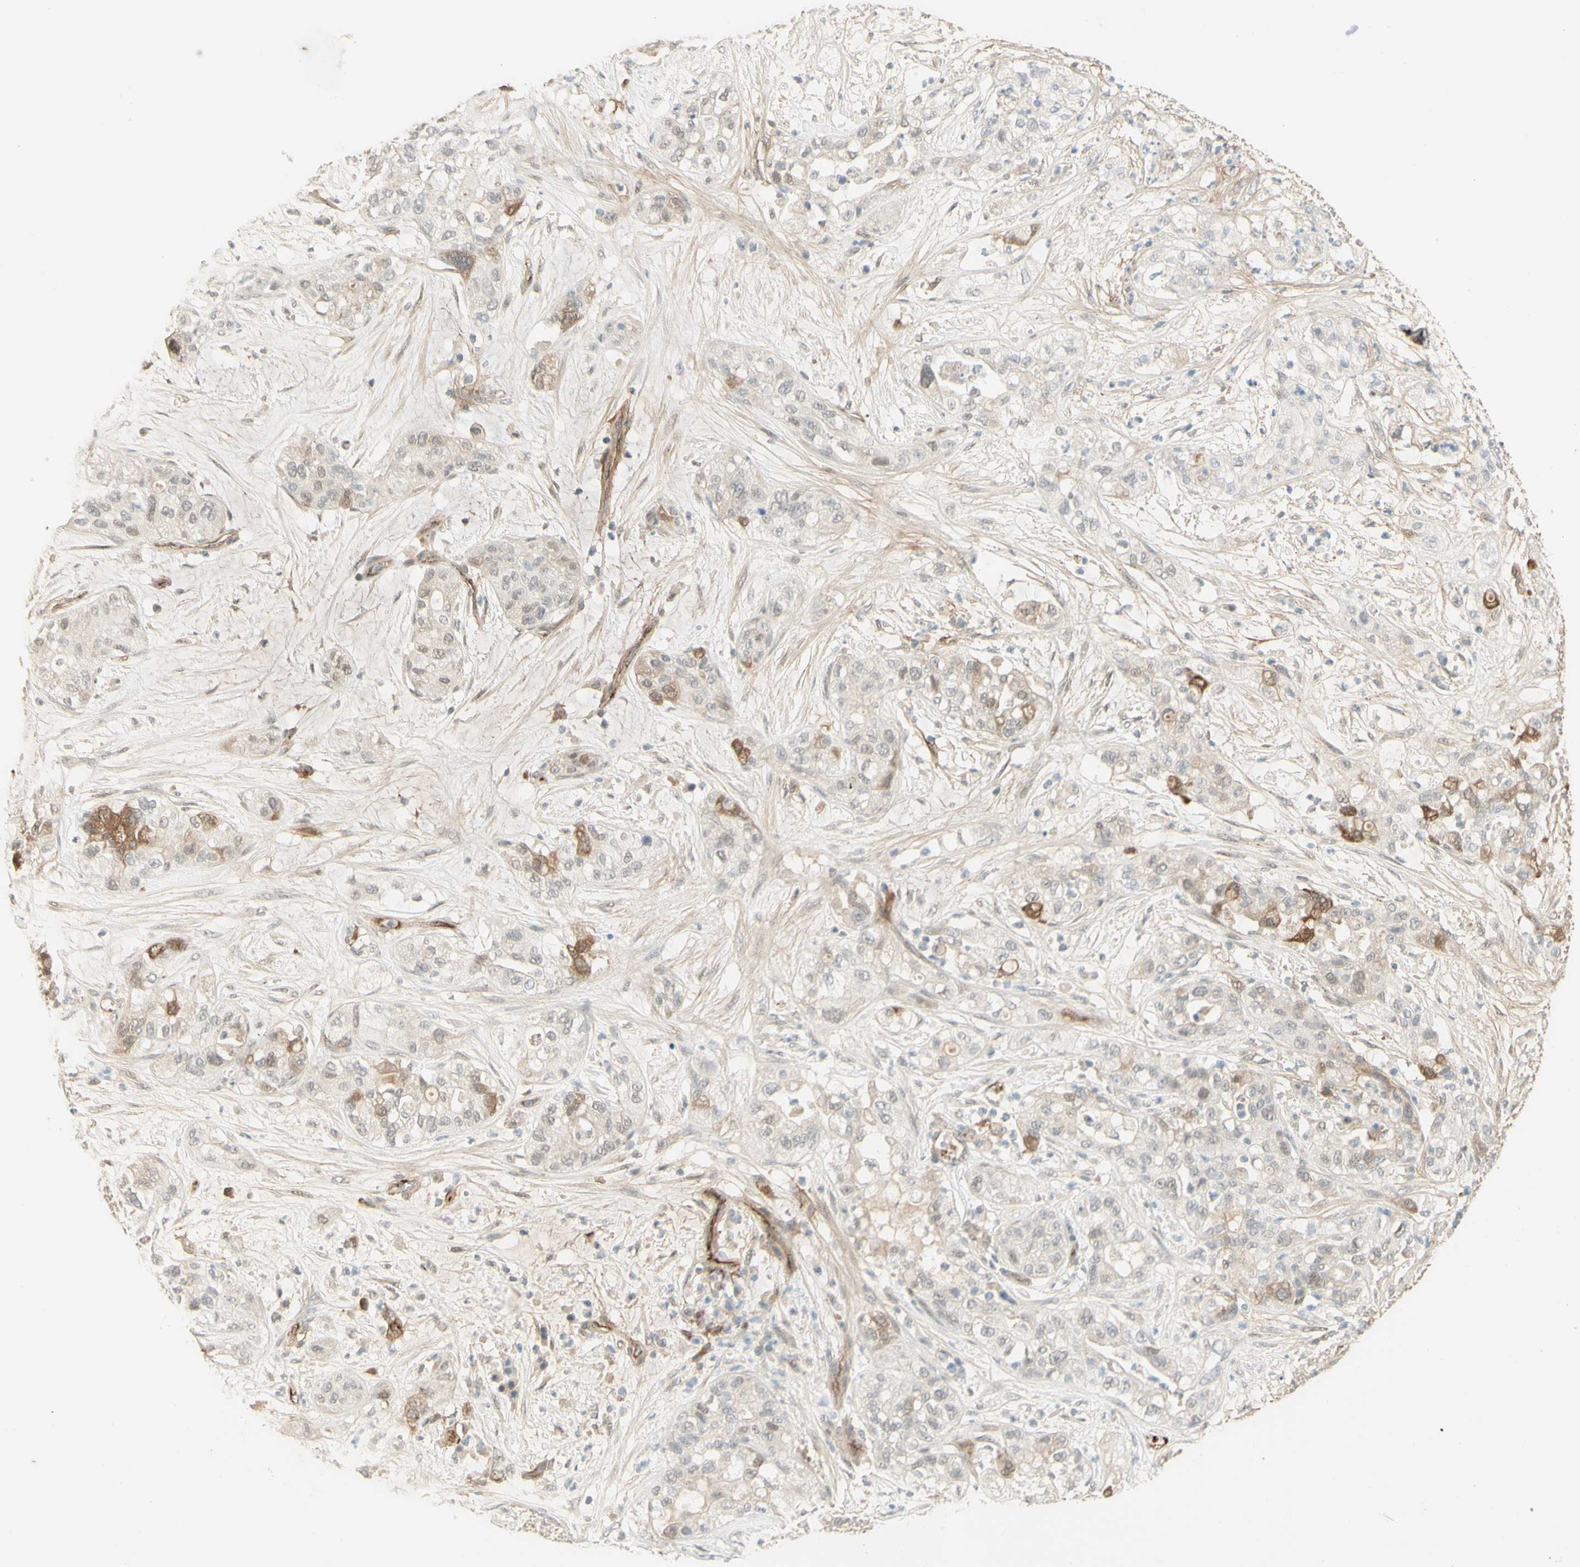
{"staining": {"intensity": "moderate", "quantity": "<25%", "location": "cytoplasmic/membranous"}, "tissue": "pancreatic cancer", "cell_type": "Tumor cells", "image_type": "cancer", "snomed": [{"axis": "morphology", "description": "Adenocarcinoma, NOS"}, {"axis": "topography", "description": "Pancreas"}], "caption": "High-magnification brightfield microscopy of pancreatic cancer stained with DAB (3,3'-diaminobenzidine) (brown) and counterstained with hematoxylin (blue). tumor cells exhibit moderate cytoplasmic/membranous expression is appreciated in approximately<25% of cells.", "gene": "ANGPT2", "patient": {"sex": "female", "age": 78}}